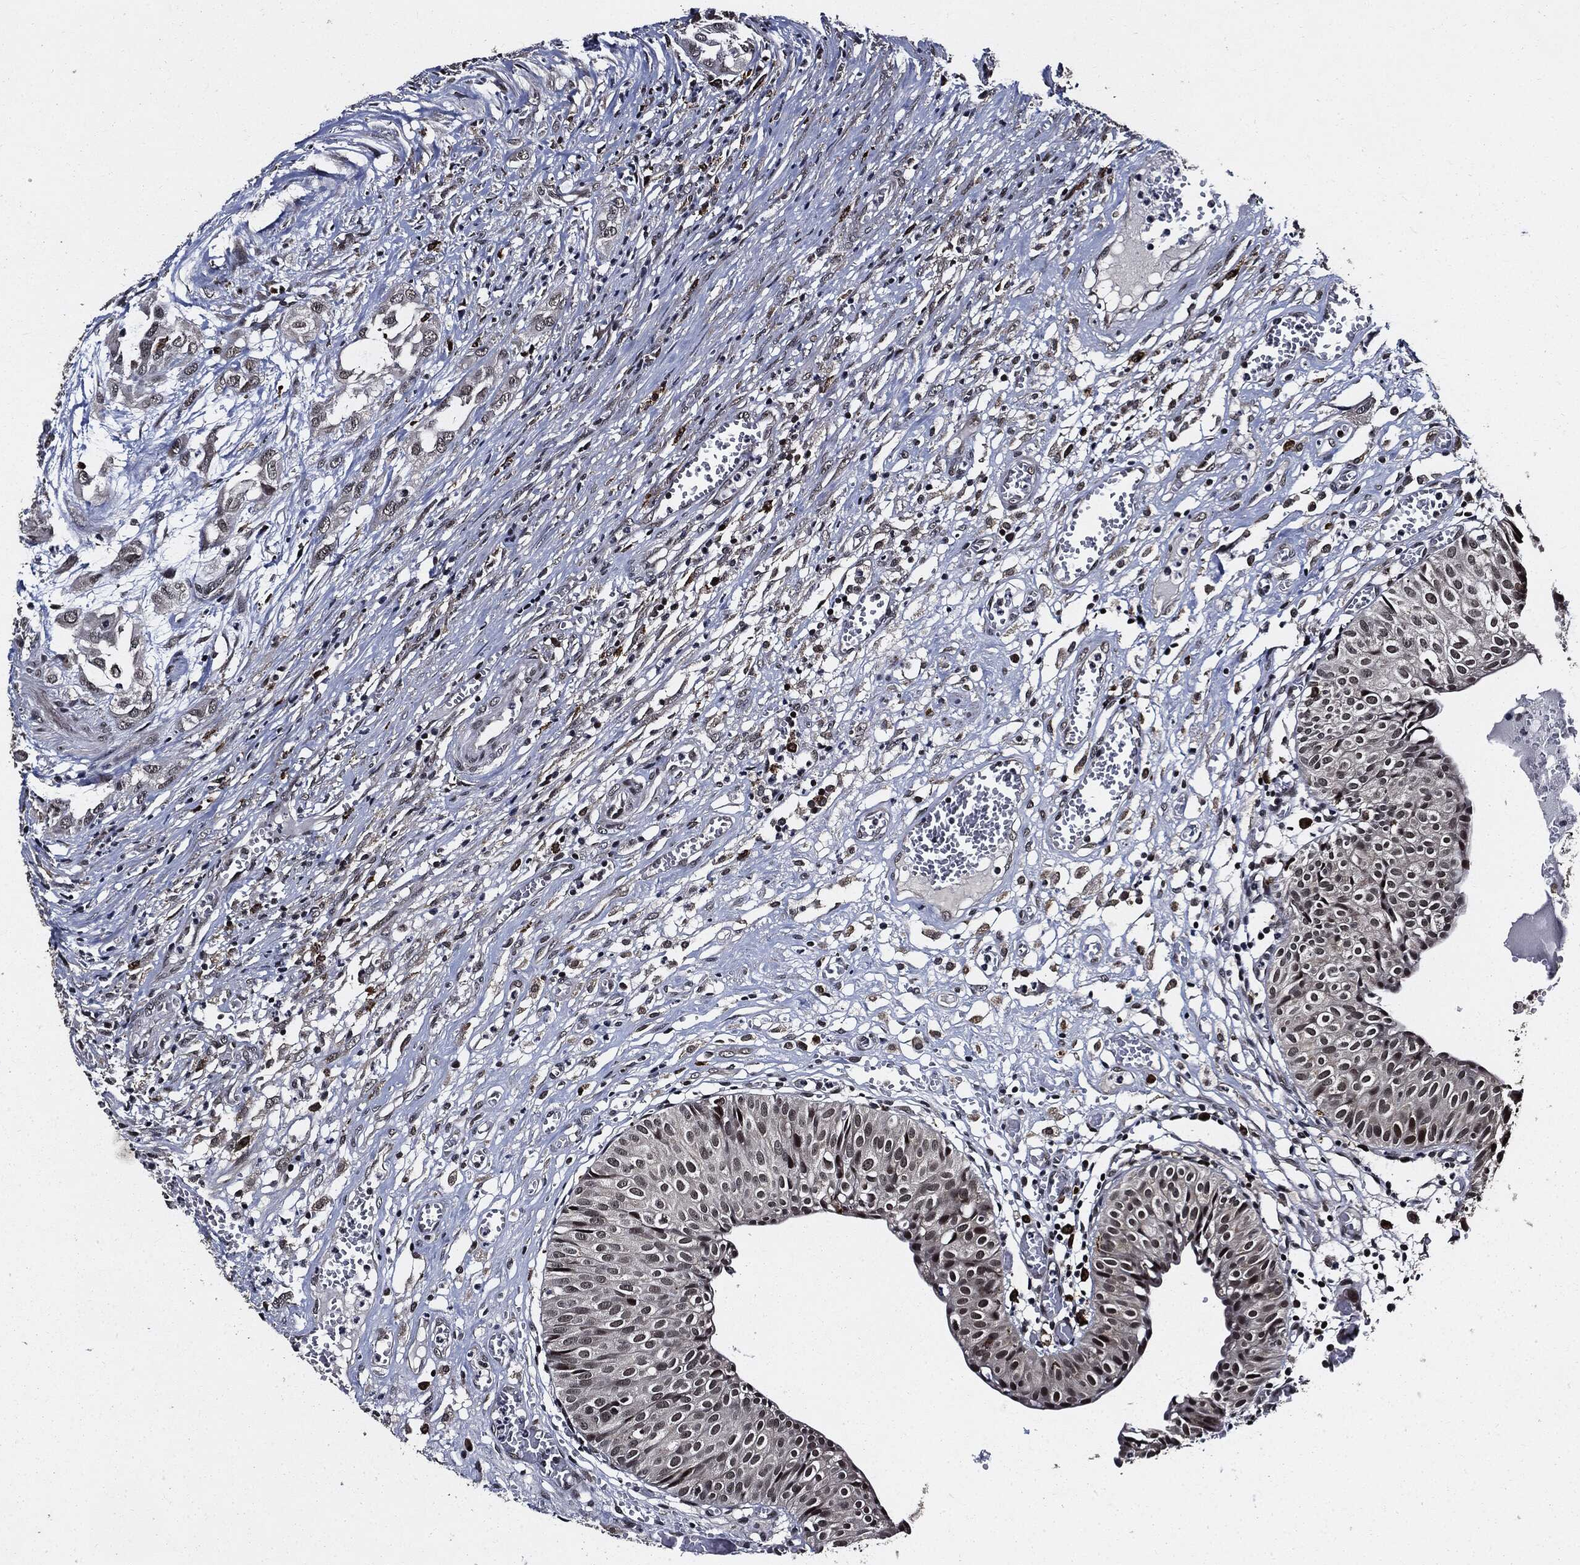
{"staining": {"intensity": "moderate", "quantity": "<25%", "location": "nuclear"}, "tissue": "urinary bladder", "cell_type": "Urothelial cells", "image_type": "normal", "snomed": [{"axis": "morphology", "description": "Normal tissue, NOS"}, {"axis": "morphology", "description": "Urothelial carcinoma, NOS"}, {"axis": "morphology", "description": "Urothelial carcinoma, High grade"}, {"axis": "topography", "description": "Urinary bladder"}], "caption": "Immunohistochemical staining of normal human urinary bladder shows moderate nuclear protein expression in about <25% of urothelial cells.", "gene": "SUGT1", "patient": {"sex": "male", "age": 57}}